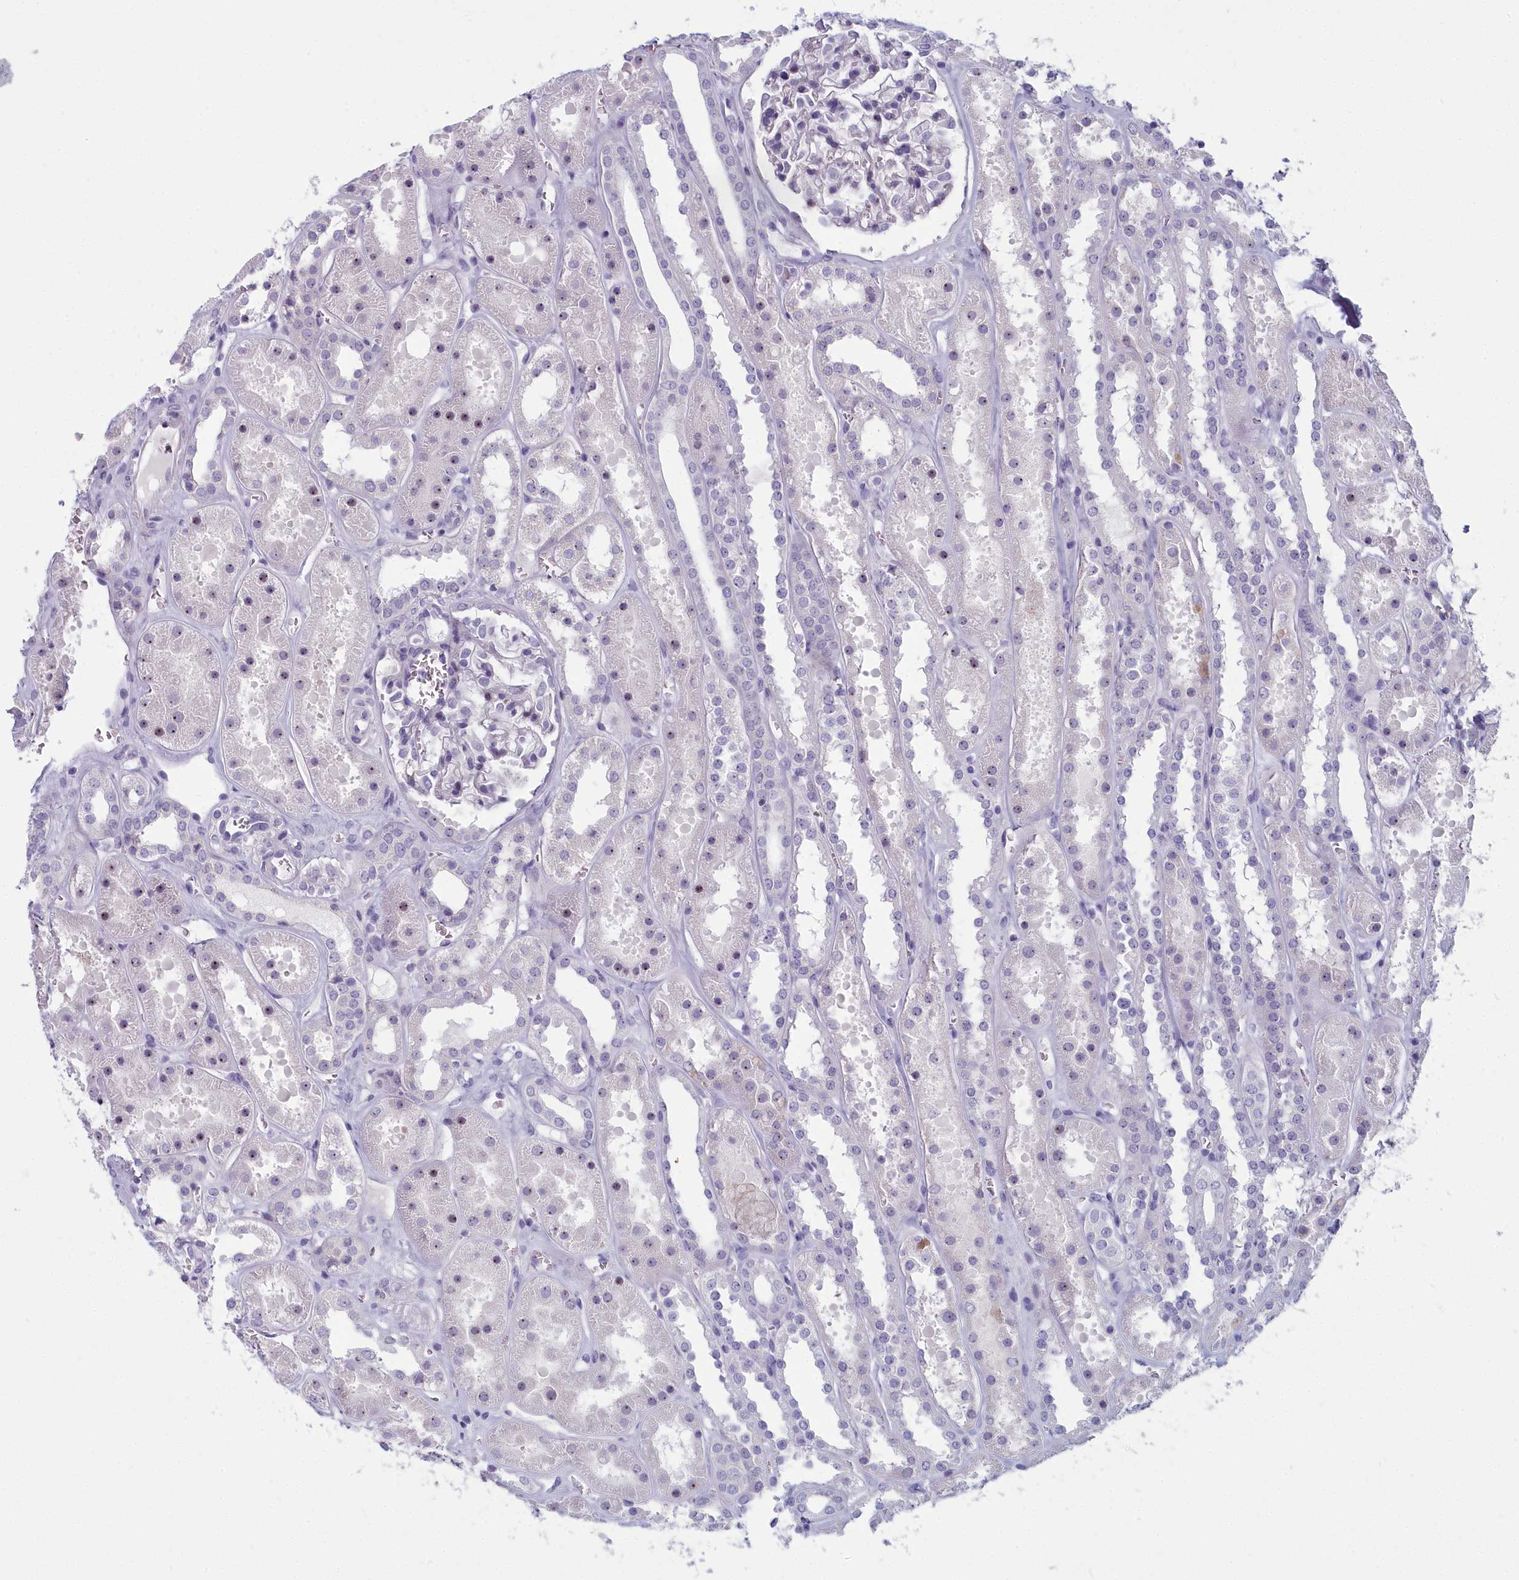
{"staining": {"intensity": "negative", "quantity": "none", "location": "none"}, "tissue": "kidney", "cell_type": "Cells in glomeruli", "image_type": "normal", "snomed": [{"axis": "morphology", "description": "Normal tissue, NOS"}, {"axis": "topography", "description": "Kidney"}], "caption": "Immunohistochemistry (IHC) micrograph of normal kidney: kidney stained with DAB (3,3'-diaminobenzidine) displays no significant protein positivity in cells in glomeruli. (DAB (3,3'-diaminobenzidine) immunohistochemistry visualized using brightfield microscopy, high magnification).", "gene": "INSYN2A", "patient": {"sex": "female", "age": 41}}